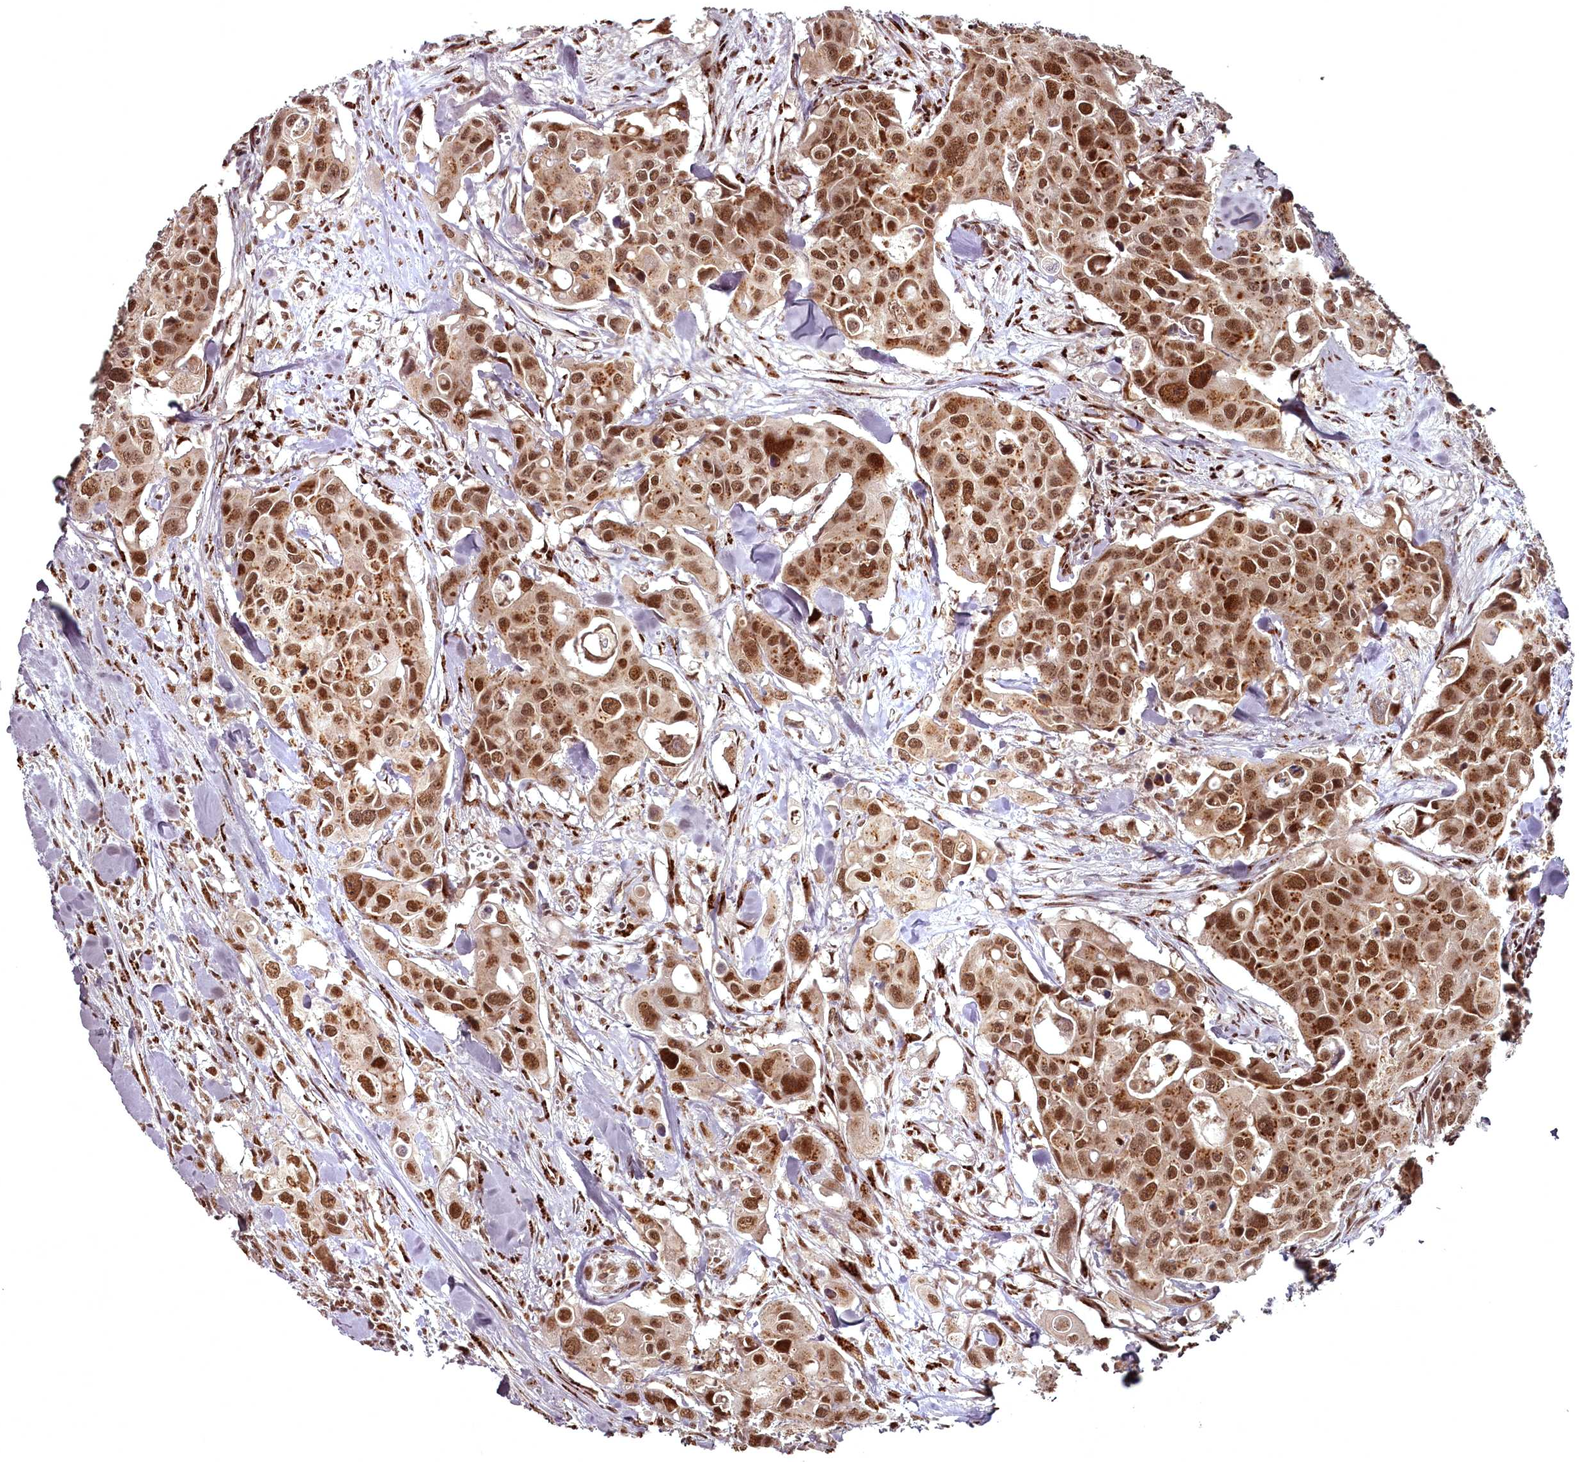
{"staining": {"intensity": "strong", "quantity": "25%-75%", "location": "cytoplasmic/membranous,nuclear"}, "tissue": "colorectal cancer", "cell_type": "Tumor cells", "image_type": "cancer", "snomed": [{"axis": "morphology", "description": "Adenocarcinoma, NOS"}, {"axis": "topography", "description": "Colon"}], "caption": "Colorectal cancer (adenocarcinoma) tissue exhibits strong cytoplasmic/membranous and nuclear staining in about 25%-75% of tumor cells, visualized by immunohistochemistry. (DAB IHC with brightfield microscopy, high magnification).", "gene": "CEP83", "patient": {"sex": "male", "age": 77}}